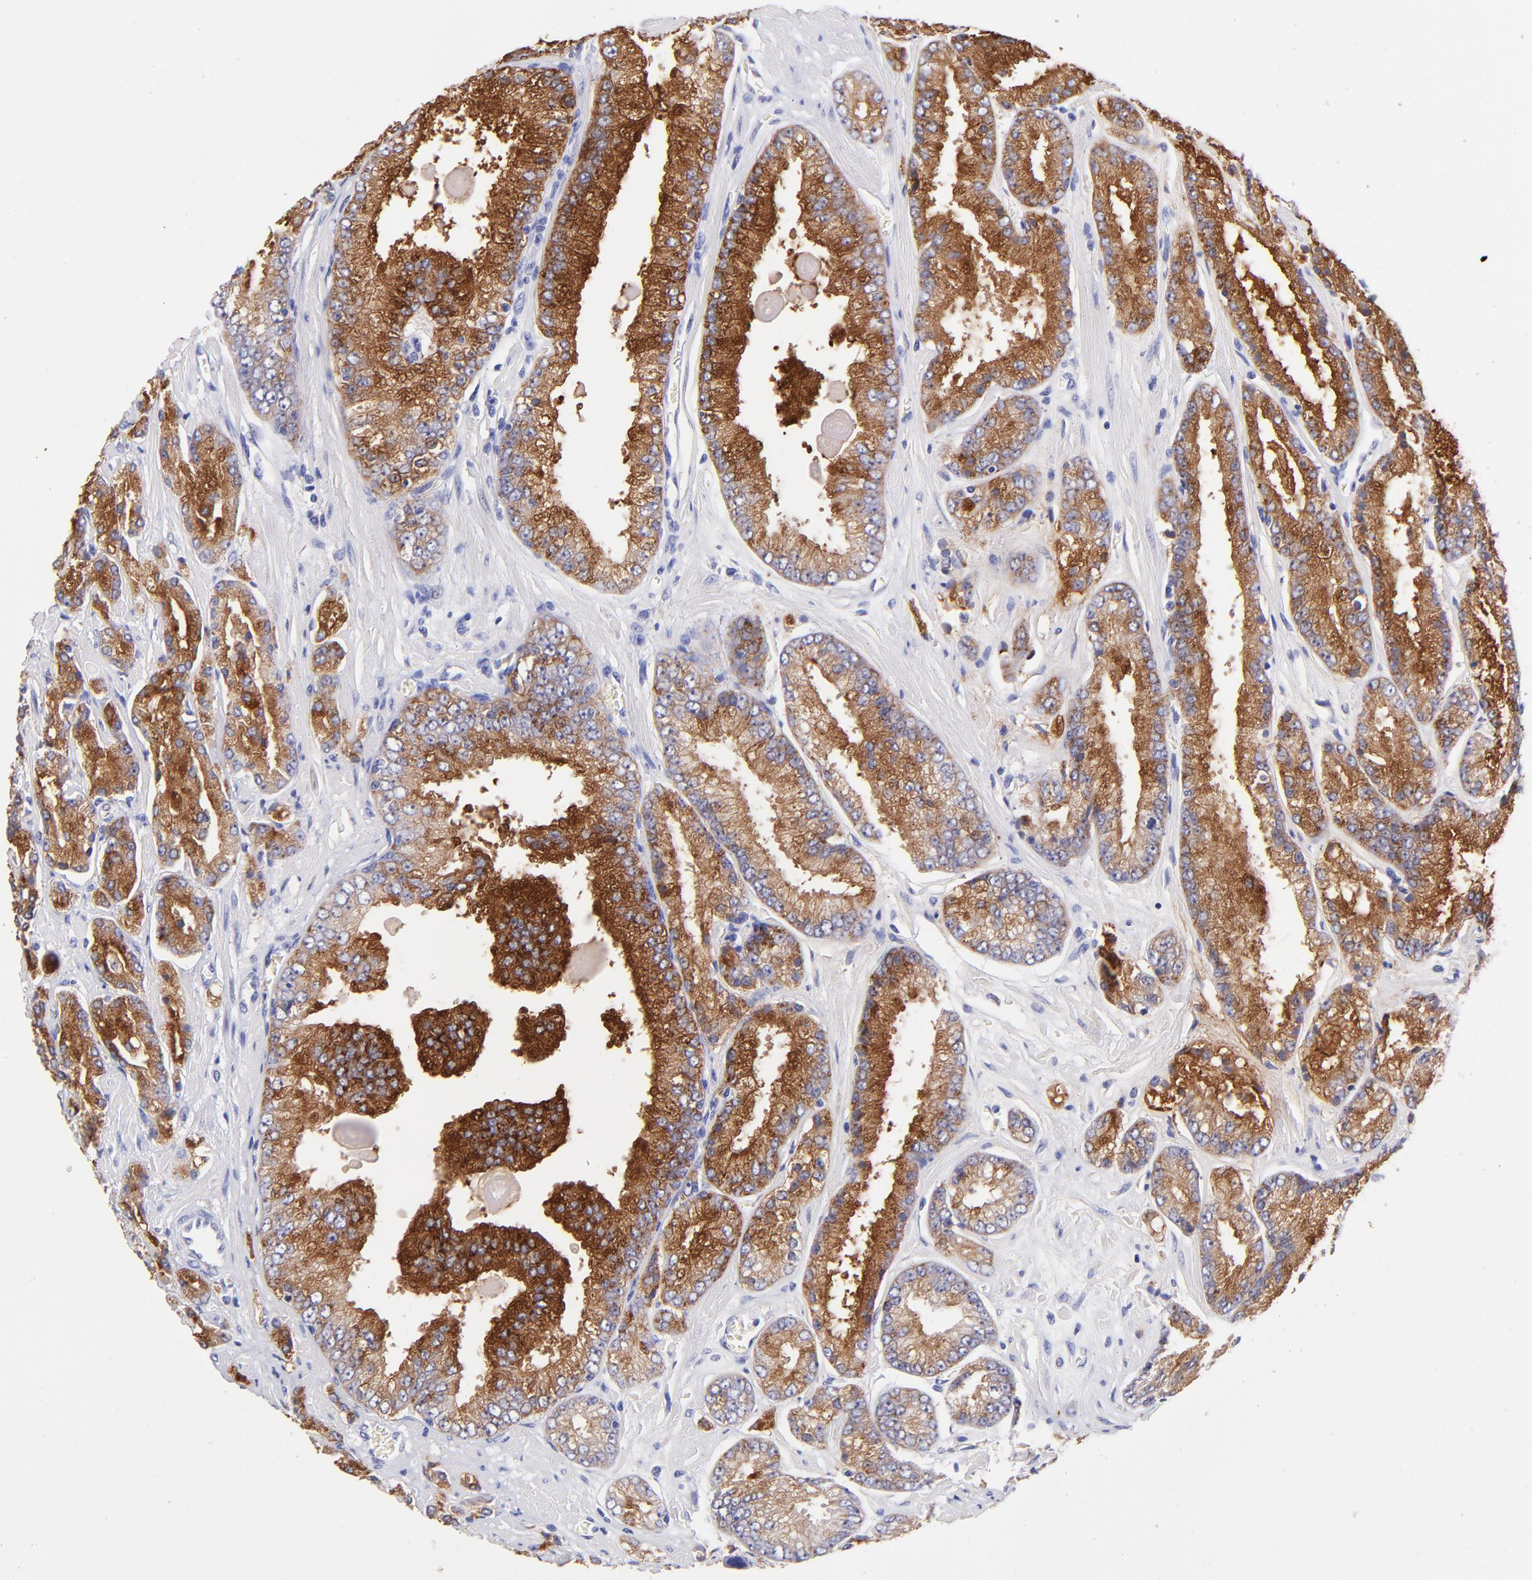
{"staining": {"intensity": "strong", "quantity": ">75%", "location": "cytoplasmic/membranous"}, "tissue": "prostate cancer", "cell_type": "Tumor cells", "image_type": "cancer", "snomed": [{"axis": "morphology", "description": "Adenocarcinoma, High grade"}, {"axis": "topography", "description": "Prostate"}], "caption": "Strong cytoplasmic/membranous expression for a protein is present in about >75% of tumor cells of prostate cancer (high-grade adenocarcinoma) using IHC.", "gene": "RAB3B", "patient": {"sex": "male", "age": 71}}